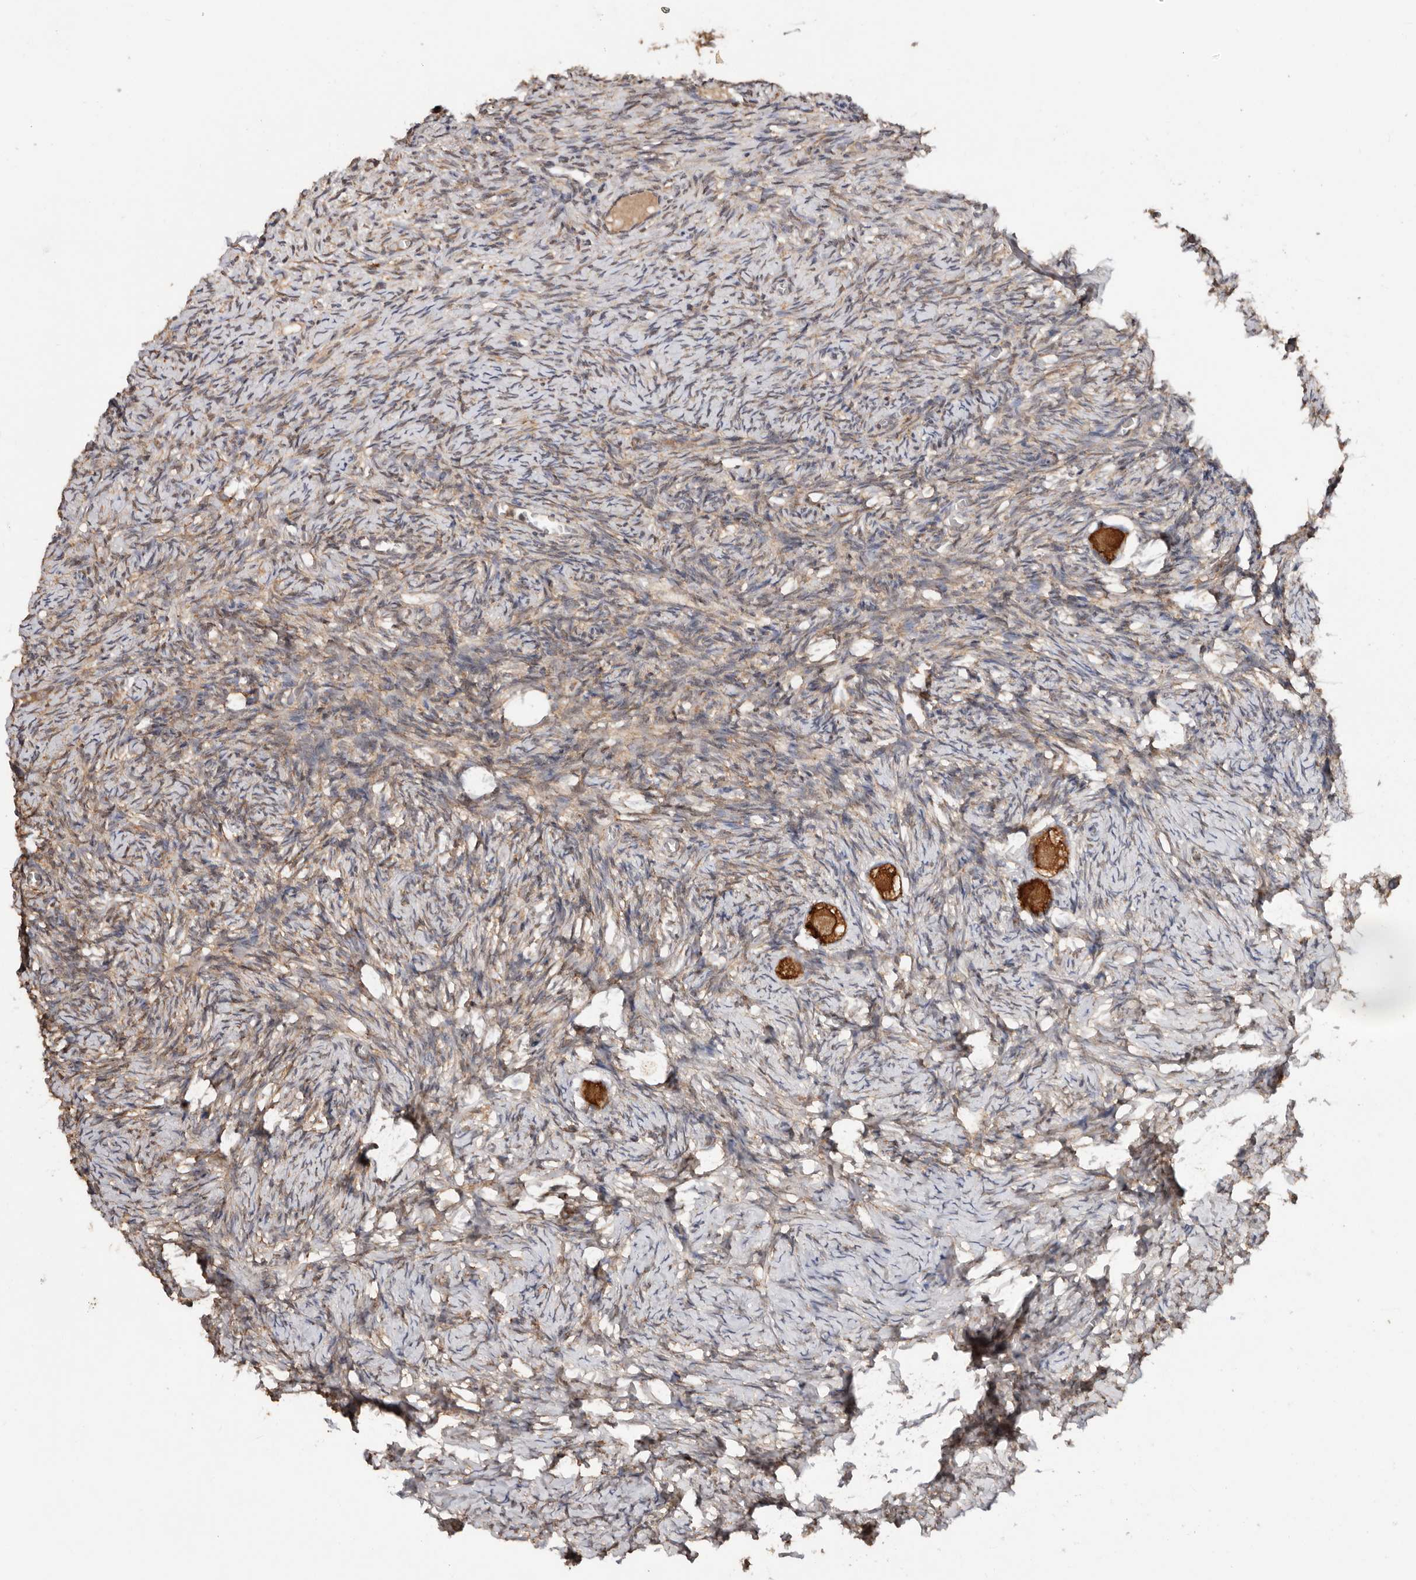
{"staining": {"intensity": "strong", "quantity": ">75%", "location": "cytoplasmic/membranous"}, "tissue": "ovary", "cell_type": "Follicle cells", "image_type": "normal", "snomed": [{"axis": "morphology", "description": "Normal tissue, NOS"}, {"axis": "topography", "description": "Ovary"}], "caption": "The photomicrograph shows immunohistochemical staining of normal ovary. There is strong cytoplasmic/membranous expression is present in about >75% of follicle cells.", "gene": "RSPO2", "patient": {"sex": "female", "age": 27}}